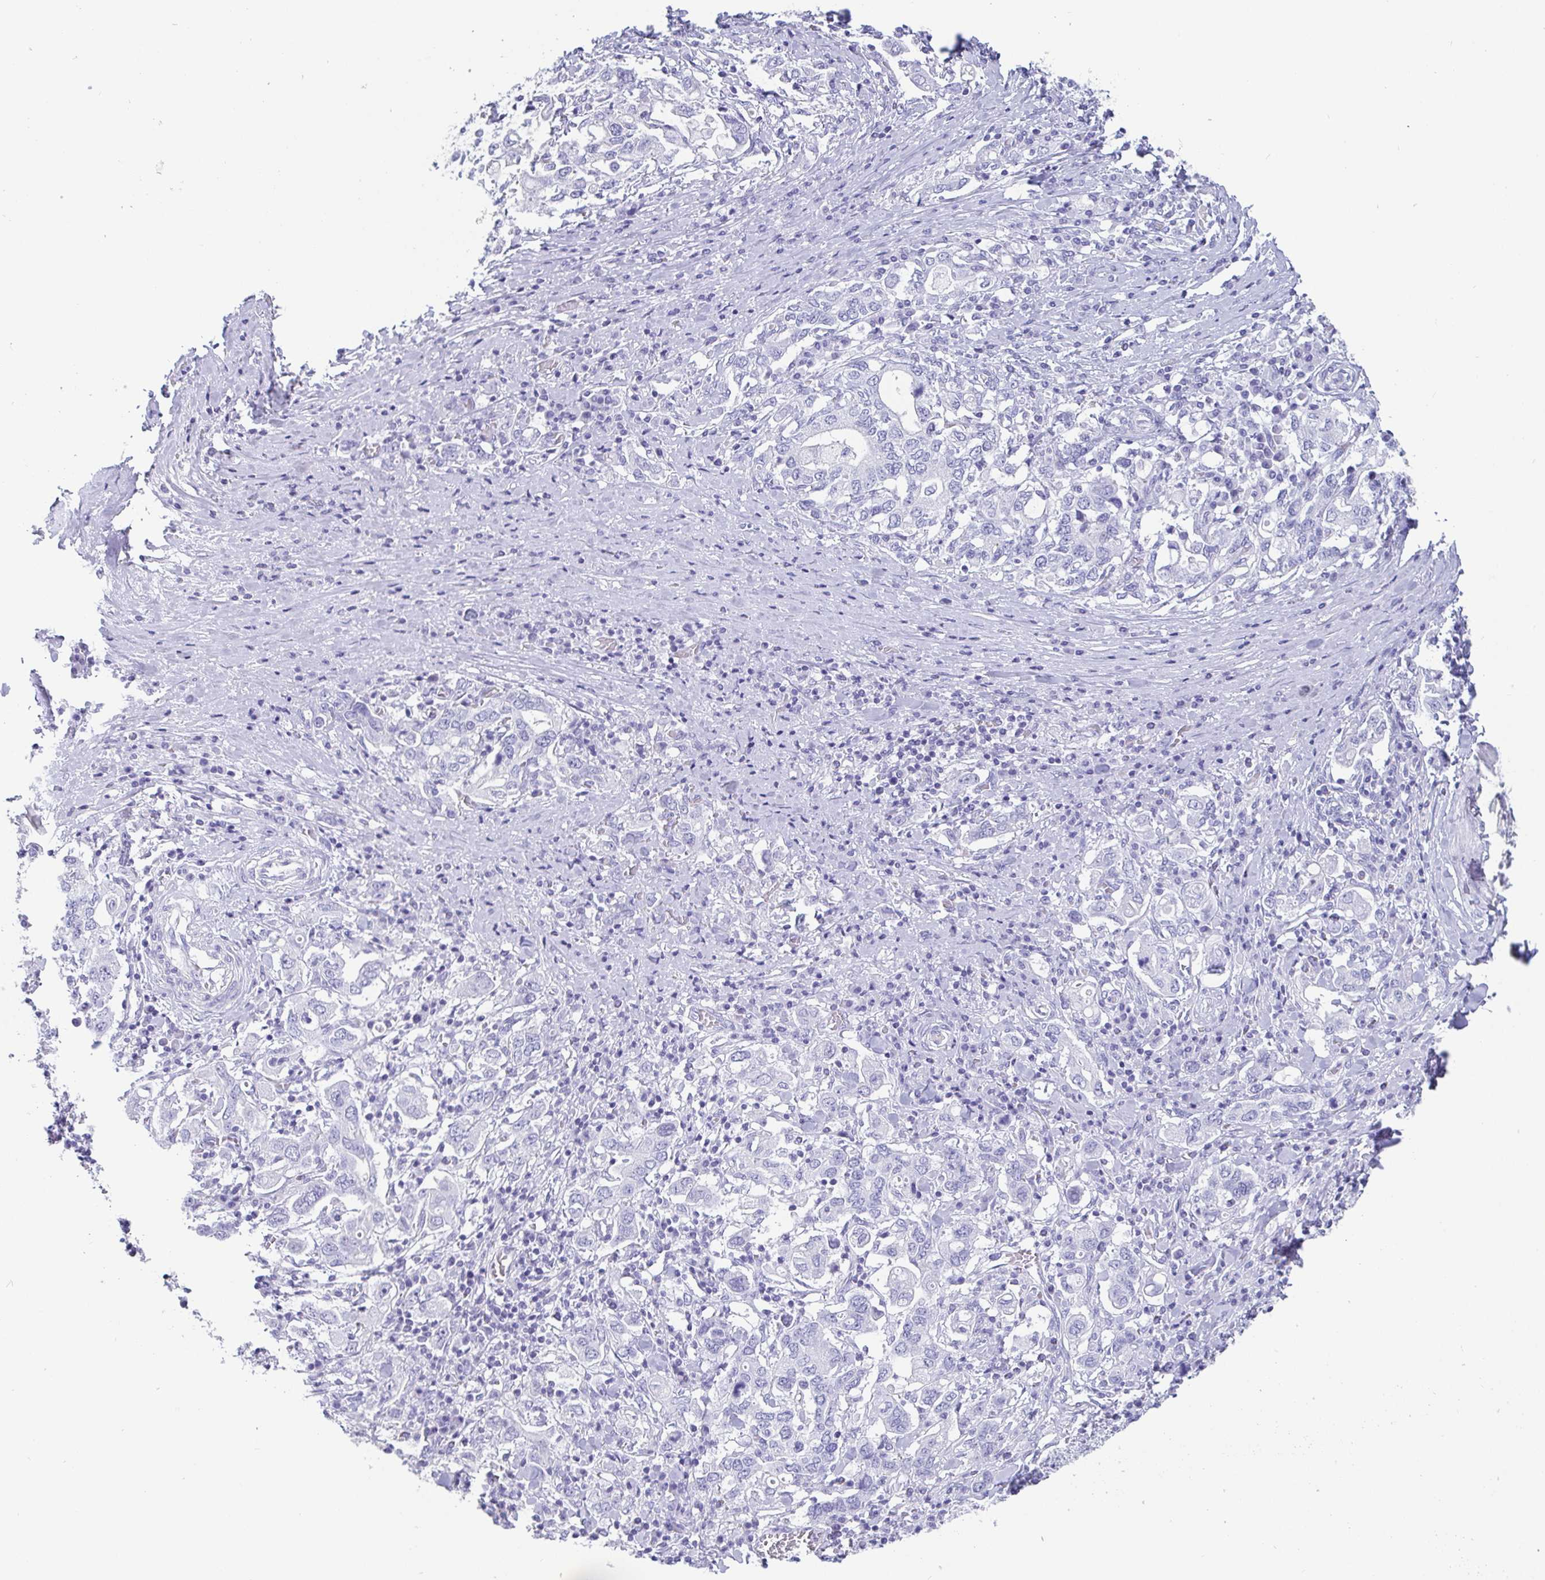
{"staining": {"intensity": "negative", "quantity": "none", "location": "none"}, "tissue": "stomach cancer", "cell_type": "Tumor cells", "image_type": "cancer", "snomed": [{"axis": "morphology", "description": "Adenocarcinoma, NOS"}, {"axis": "topography", "description": "Stomach, upper"}, {"axis": "topography", "description": "Stomach"}], "caption": "The histopathology image shows no staining of tumor cells in stomach cancer (adenocarcinoma).", "gene": "SCGN", "patient": {"sex": "male", "age": 62}}